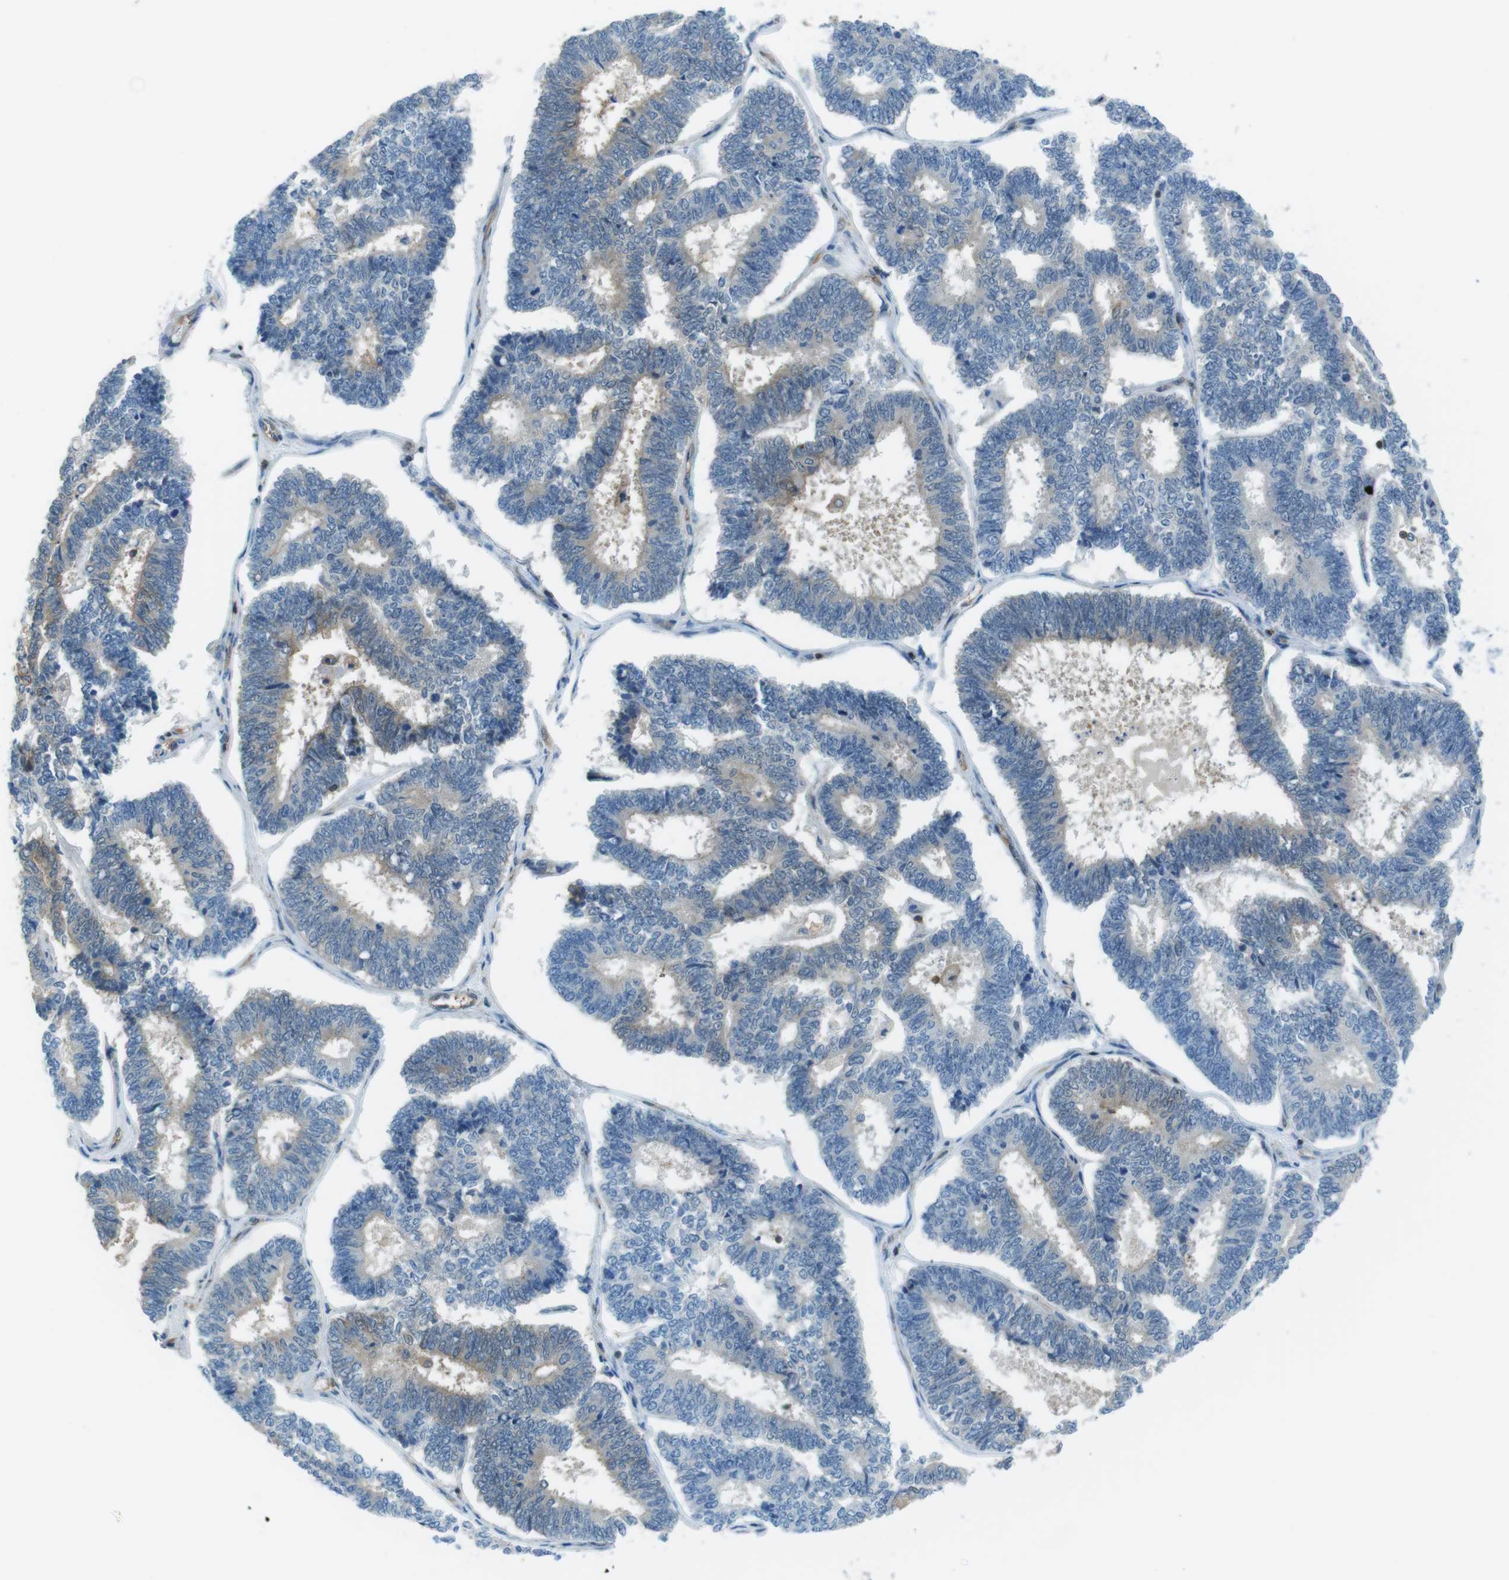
{"staining": {"intensity": "weak", "quantity": "25%-75%", "location": "cytoplasmic/membranous"}, "tissue": "endometrial cancer", "cell_type": "Tumor cells", "image_type": "cancer", "snomed": [{"axis": "morphology", "description": "Adenocarcinoma, NOS"}, {"axis": "topography", "description": "Endometrium"}], "caption": "Weak cytoplasmic/membranous staining is present in approximately 25%-75% of tumor cells in endometrial cancer (adenocarcinoma).", "gene": "TES", "patient": {"sex": "female", "age": 70}}